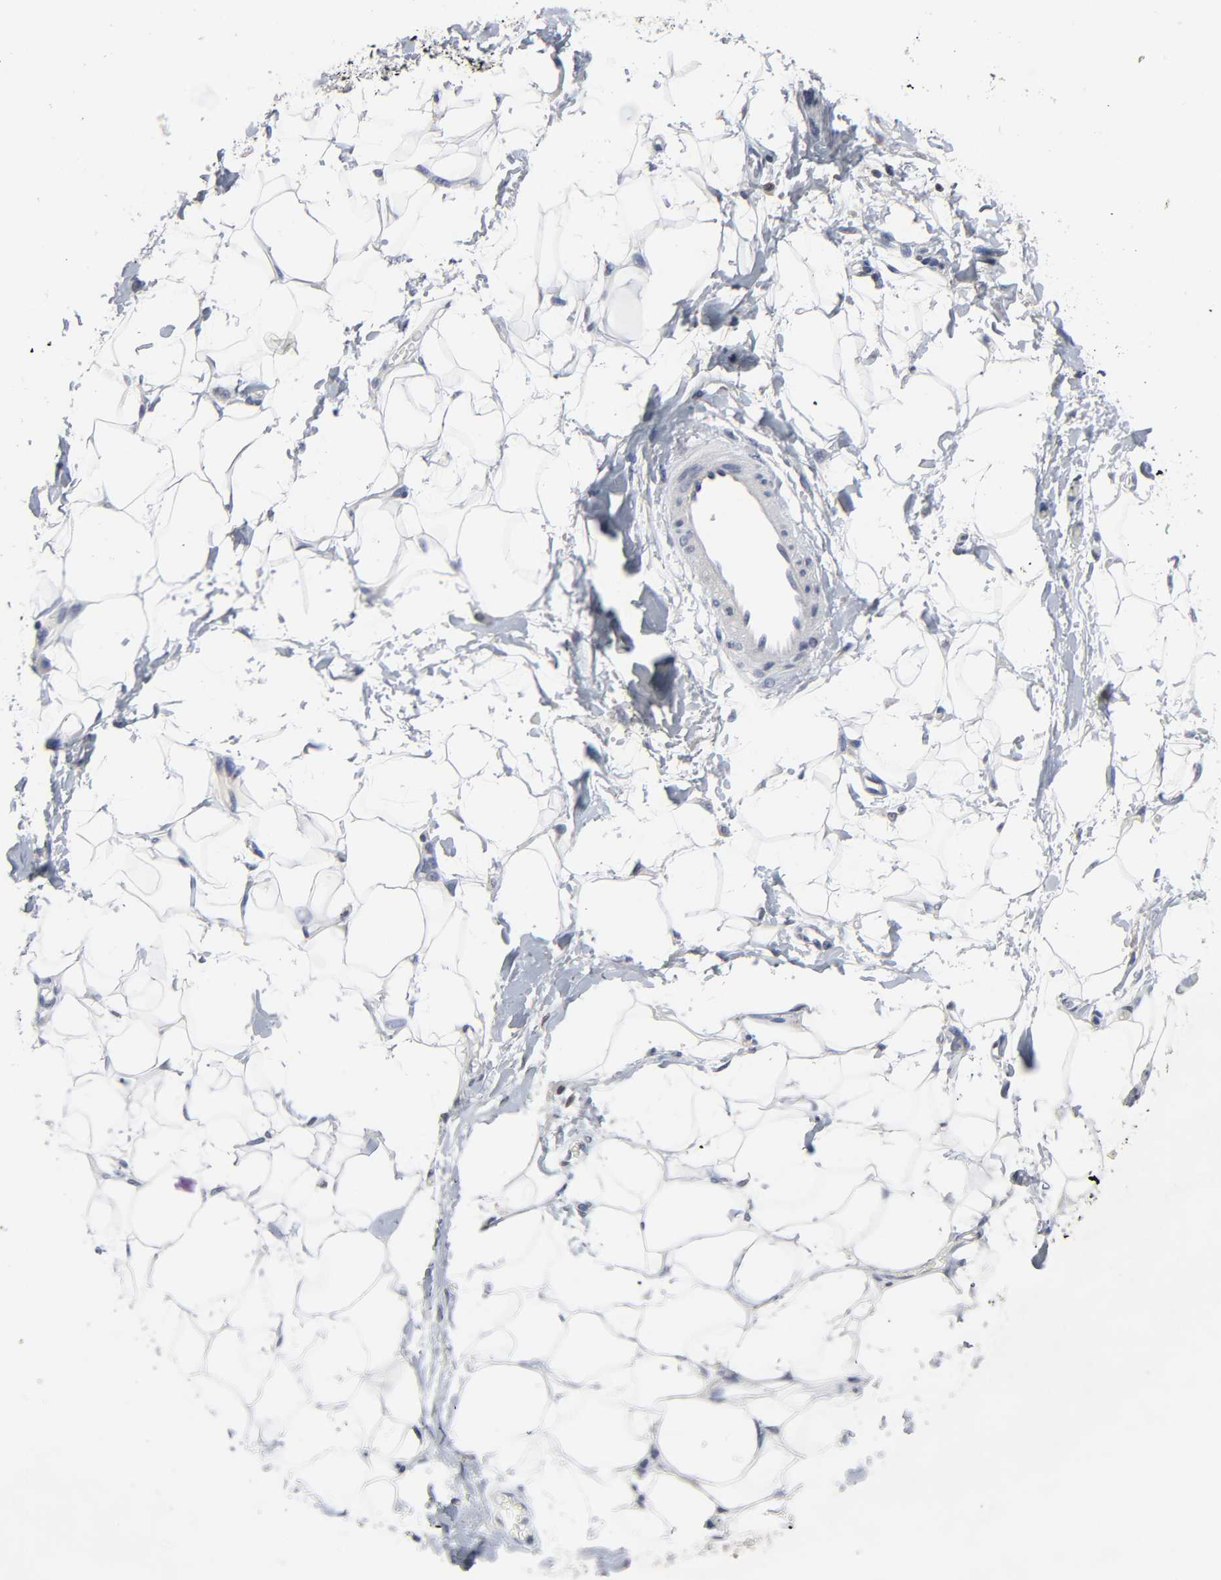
{"staining": {"intensity": "negative", "quantity": "none", "location": "none"}, "tissue": "adipose tissue", "cell_type": "Adipocytes", "image_type": "normal", "snomed": [{"axis": "morphology", "description": "Normal tissue, NOS"}, {"axis": "morphology", "description": "Urothelial carcinoma, High grade"}, {"axis": "topography", "description": "Vascular tissue"}, {"axis": "topography", "description": "Urinary bladder"}], "caption": "DAB (3,3'-diaminobenzidine) immunohistochemical staining of benign adipose tissue demonstrates no significant positivity in adipocytes.", "gene": "SALL2", "patient": {"sex": "female", "age": 56}}